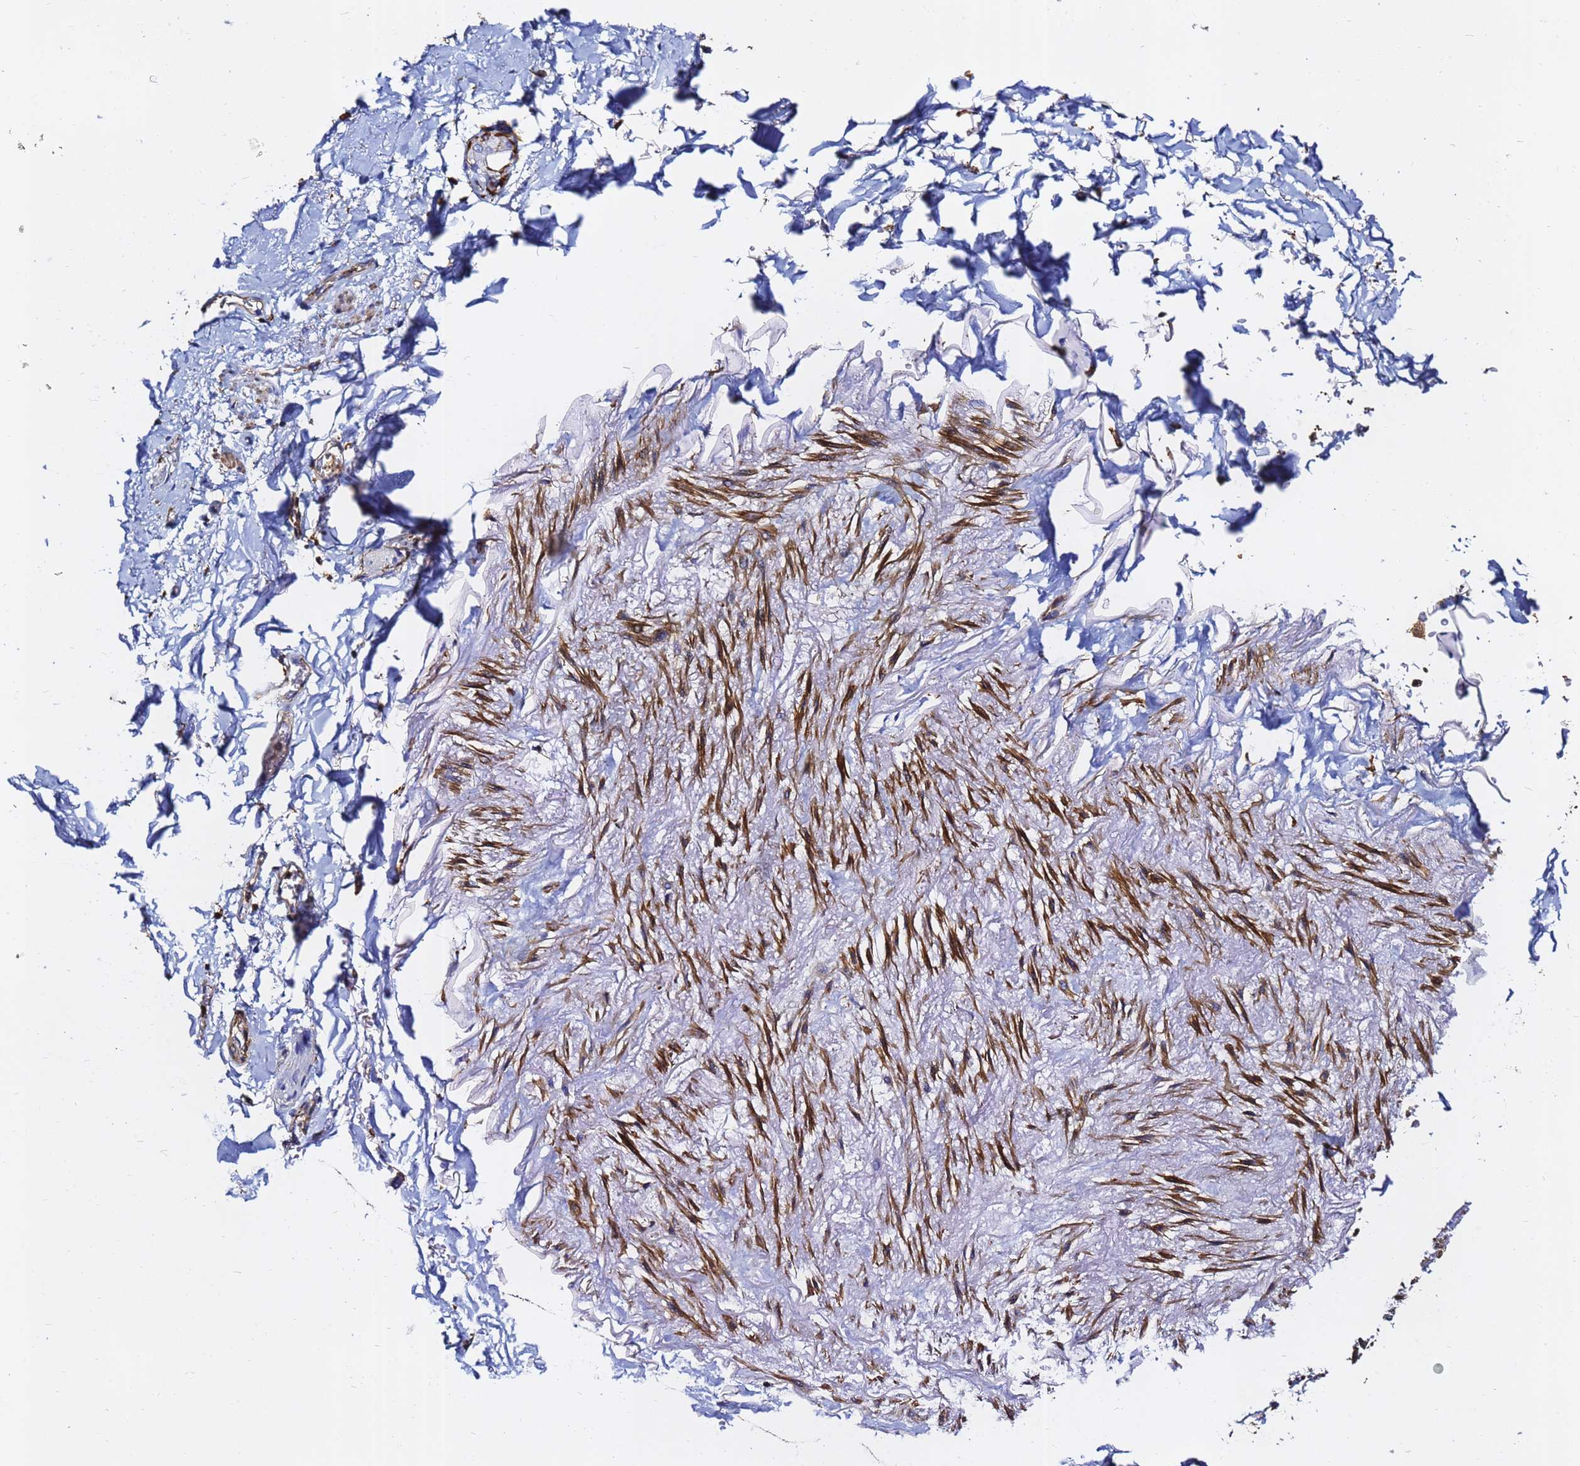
{"staining": {"intensity": "moderate", "quantity": "<25%", "location": "cytoplasmic/membranous"}, "tissue": "adipose tissue", "cell_type": "Adipocytes", "image_type": "normal", "snomed": [{"axis": "morphology", "description": "Normal tissue, NOS"}, {"axis": "topography", "description": "Cartilage tissue"}], "caption": "Benign adipose tissue shows moderate cytoplasmic/membranous expression in about <25% of adipocytes (DAB IHC, brown staining for protein, blue staining for nuclei)..", "gene": "ACTA1", "patient": {"sex": "male", "age": 73}}